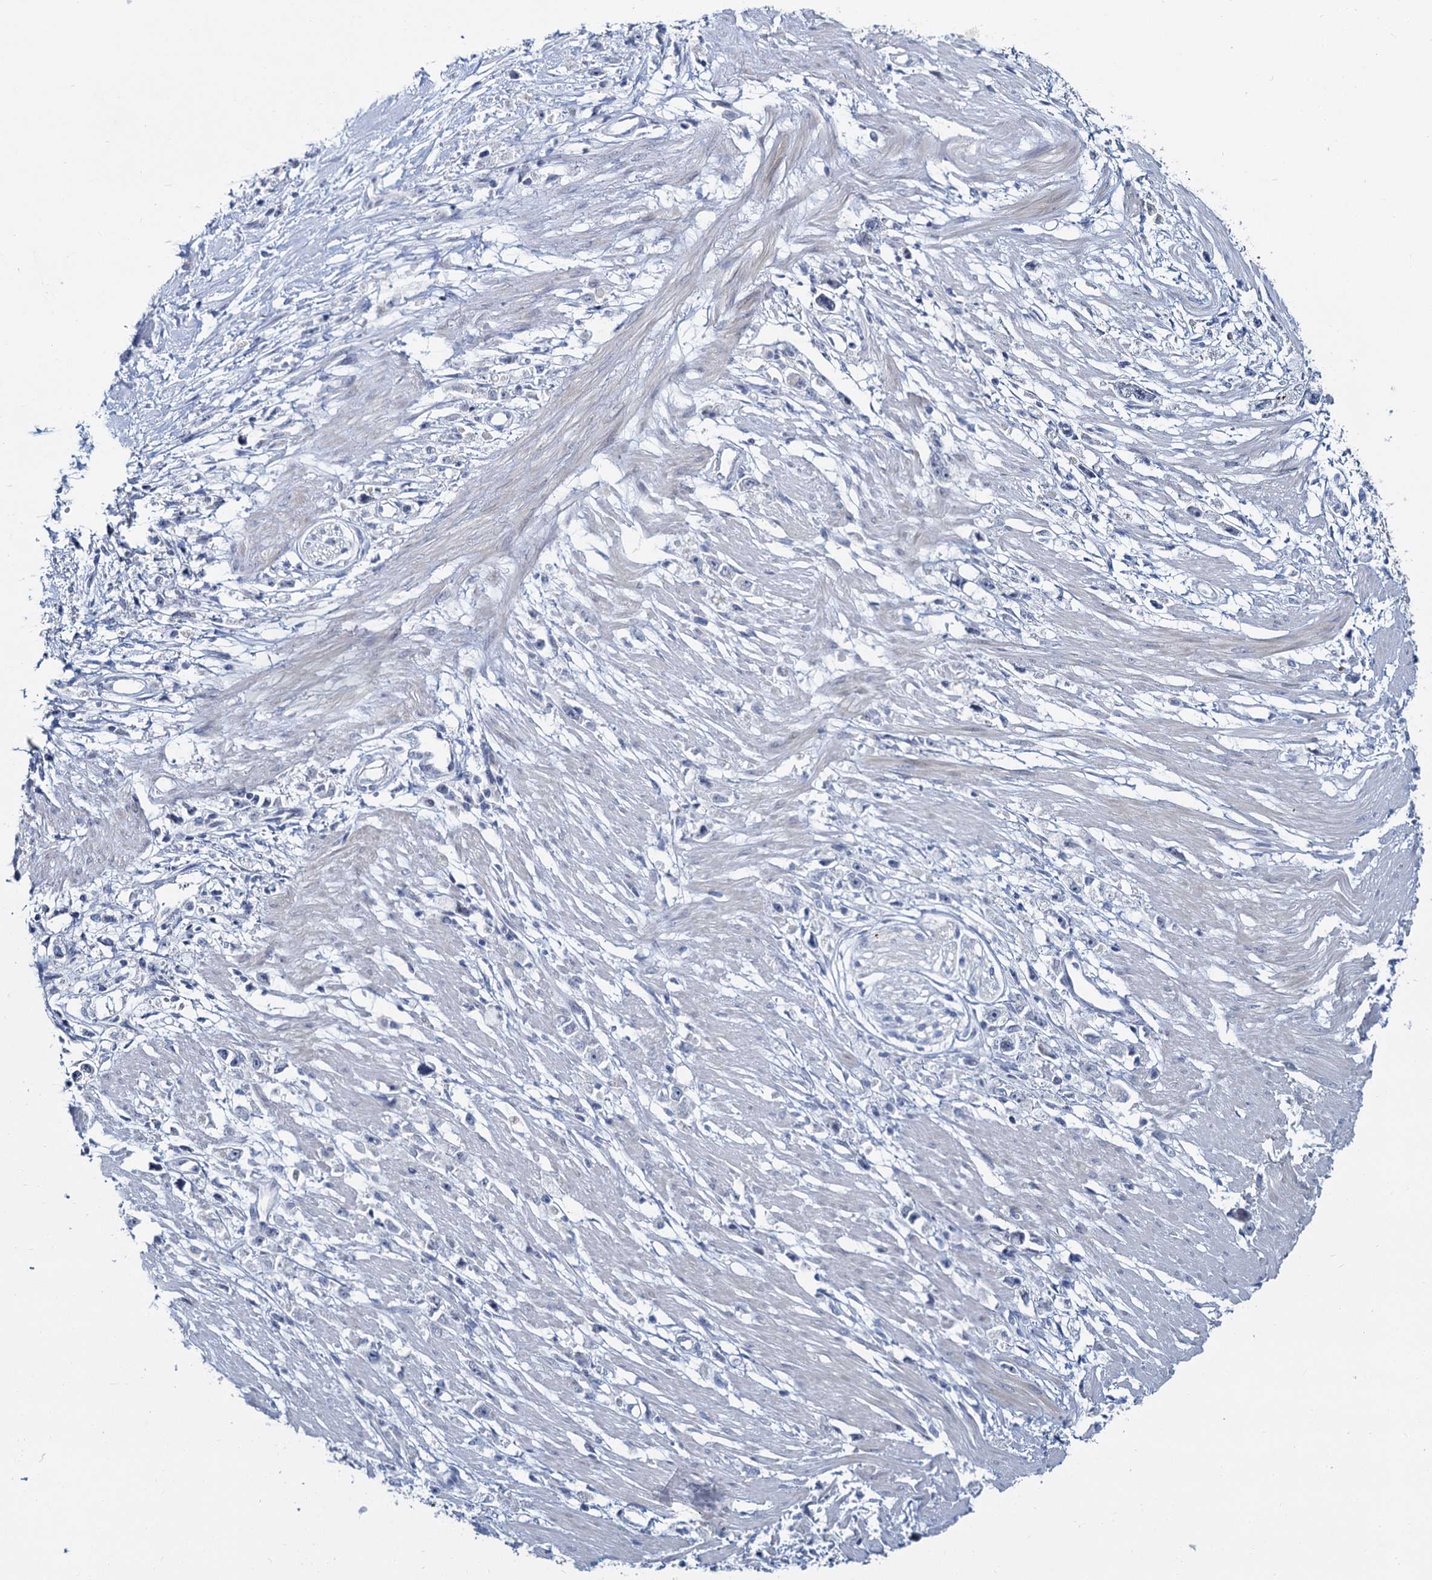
{"staining": {"intensity": "negative", "quantity": "none", "location": "none"}, "tissue": "stomach cancer", "cell_type": "Tumor cells", "image_type": "cancer", "snomed": [{"axis": "morphology", "description": "Adenocarcinoma, NOS"}, {"axis": "topography", "description": "Stomach"}], "caption": "The photomicrograph demonstrates no staining of tumor cells in stomach adenocarcinoma.", "gene": "ACRBP", "patient": {"sex": "female", "age": 59}}